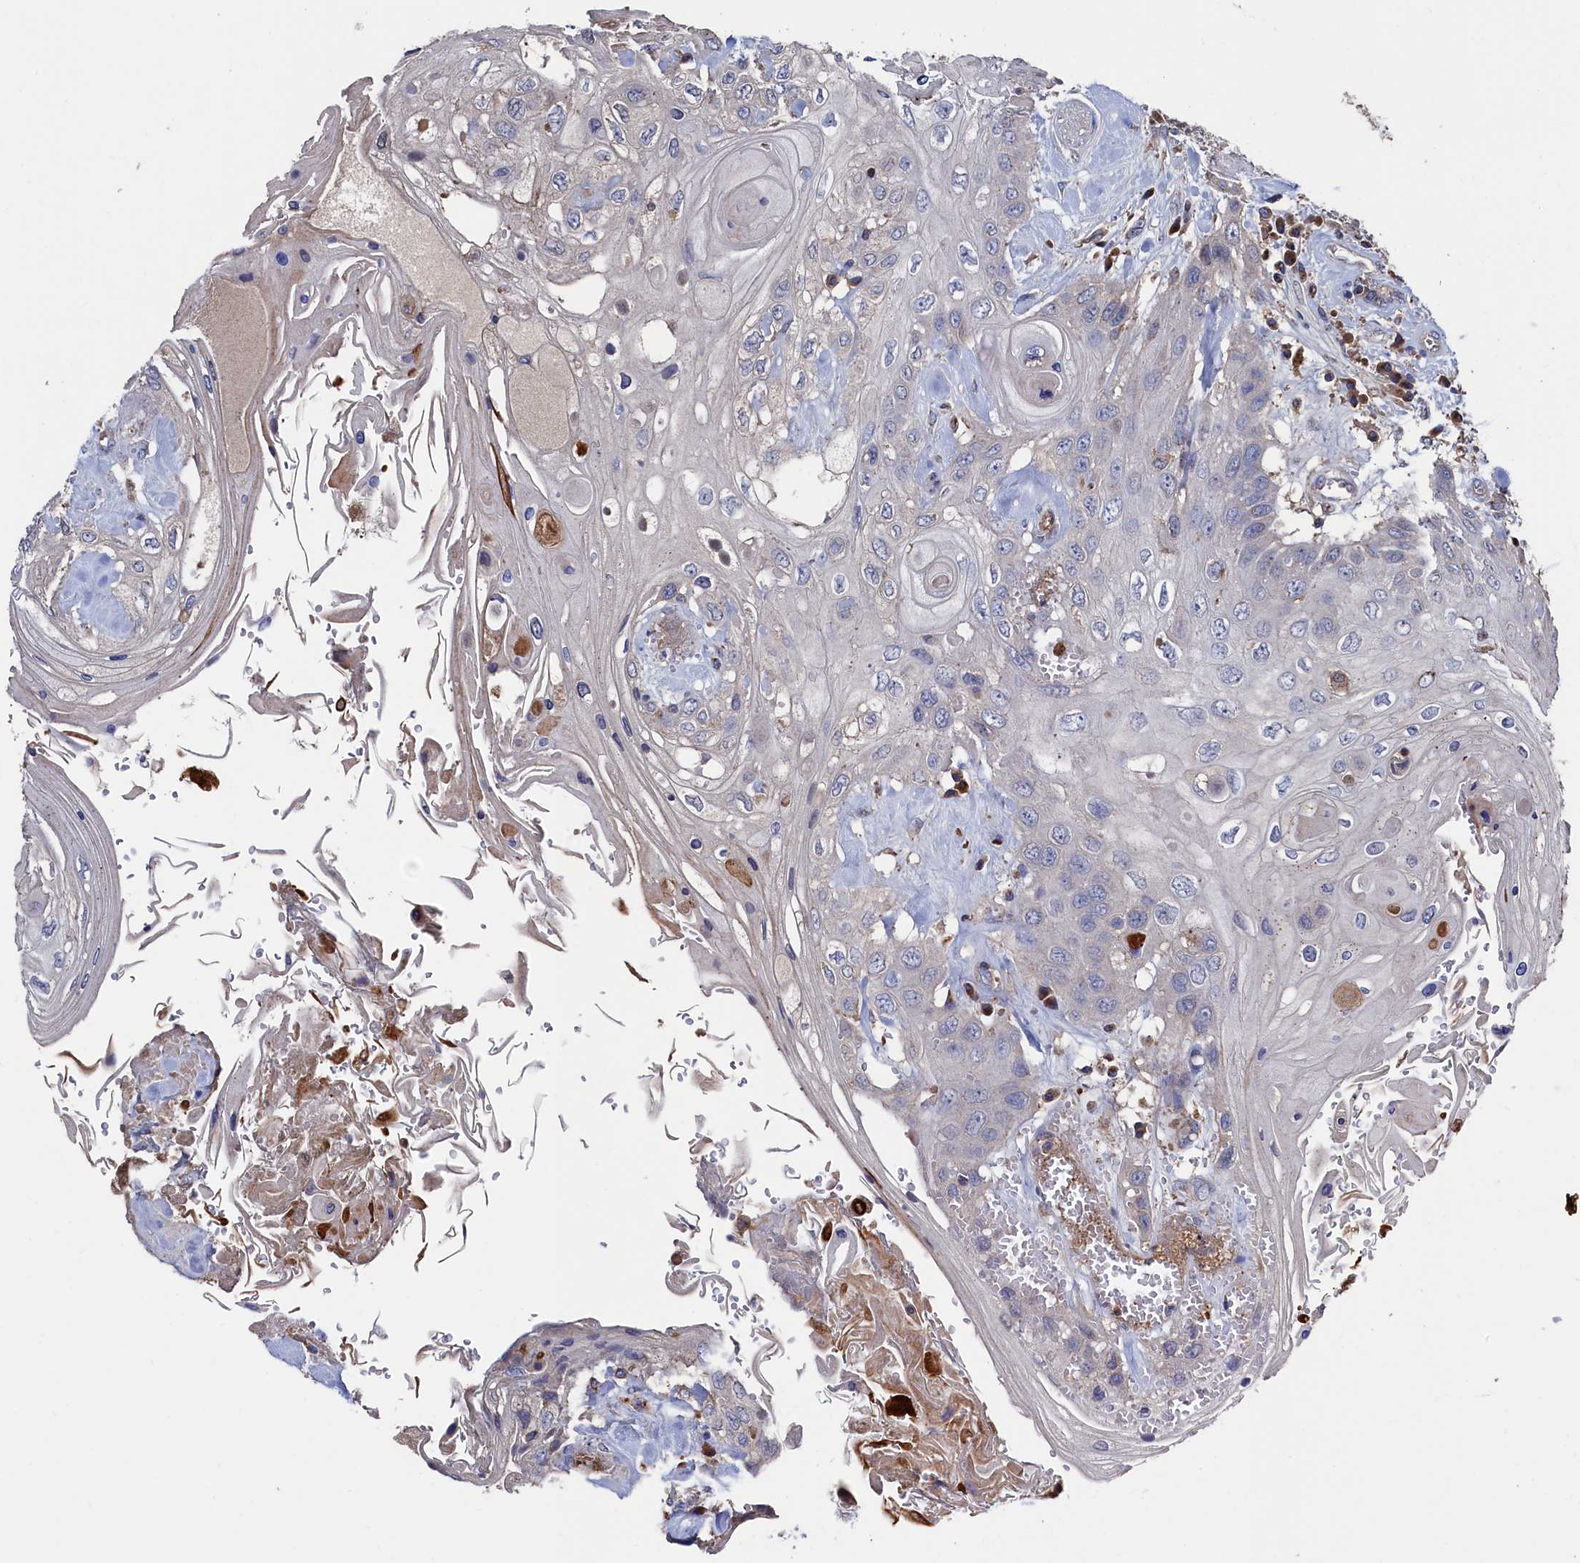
{"staining": {"intensity": "negative", "quantity": "none", "location": "none"}, "tissue": "head and neck cancer", "cell_type": "Tumor cells", "image_type": "cancer", "snomed": [{"axis": "morphology", "description": "Squamous cell carcinoma, NOS"}, {"axis": "topography", "description": "Head-Neck"}], "caption": "This is an immunohistochemistry (IHC) micrograph of human head and neck cancer (squamous cell carcinoma). There is no positivity in tumor cells.", "gene": "TK2", "patient": {"sex": "female", "age": 43}}